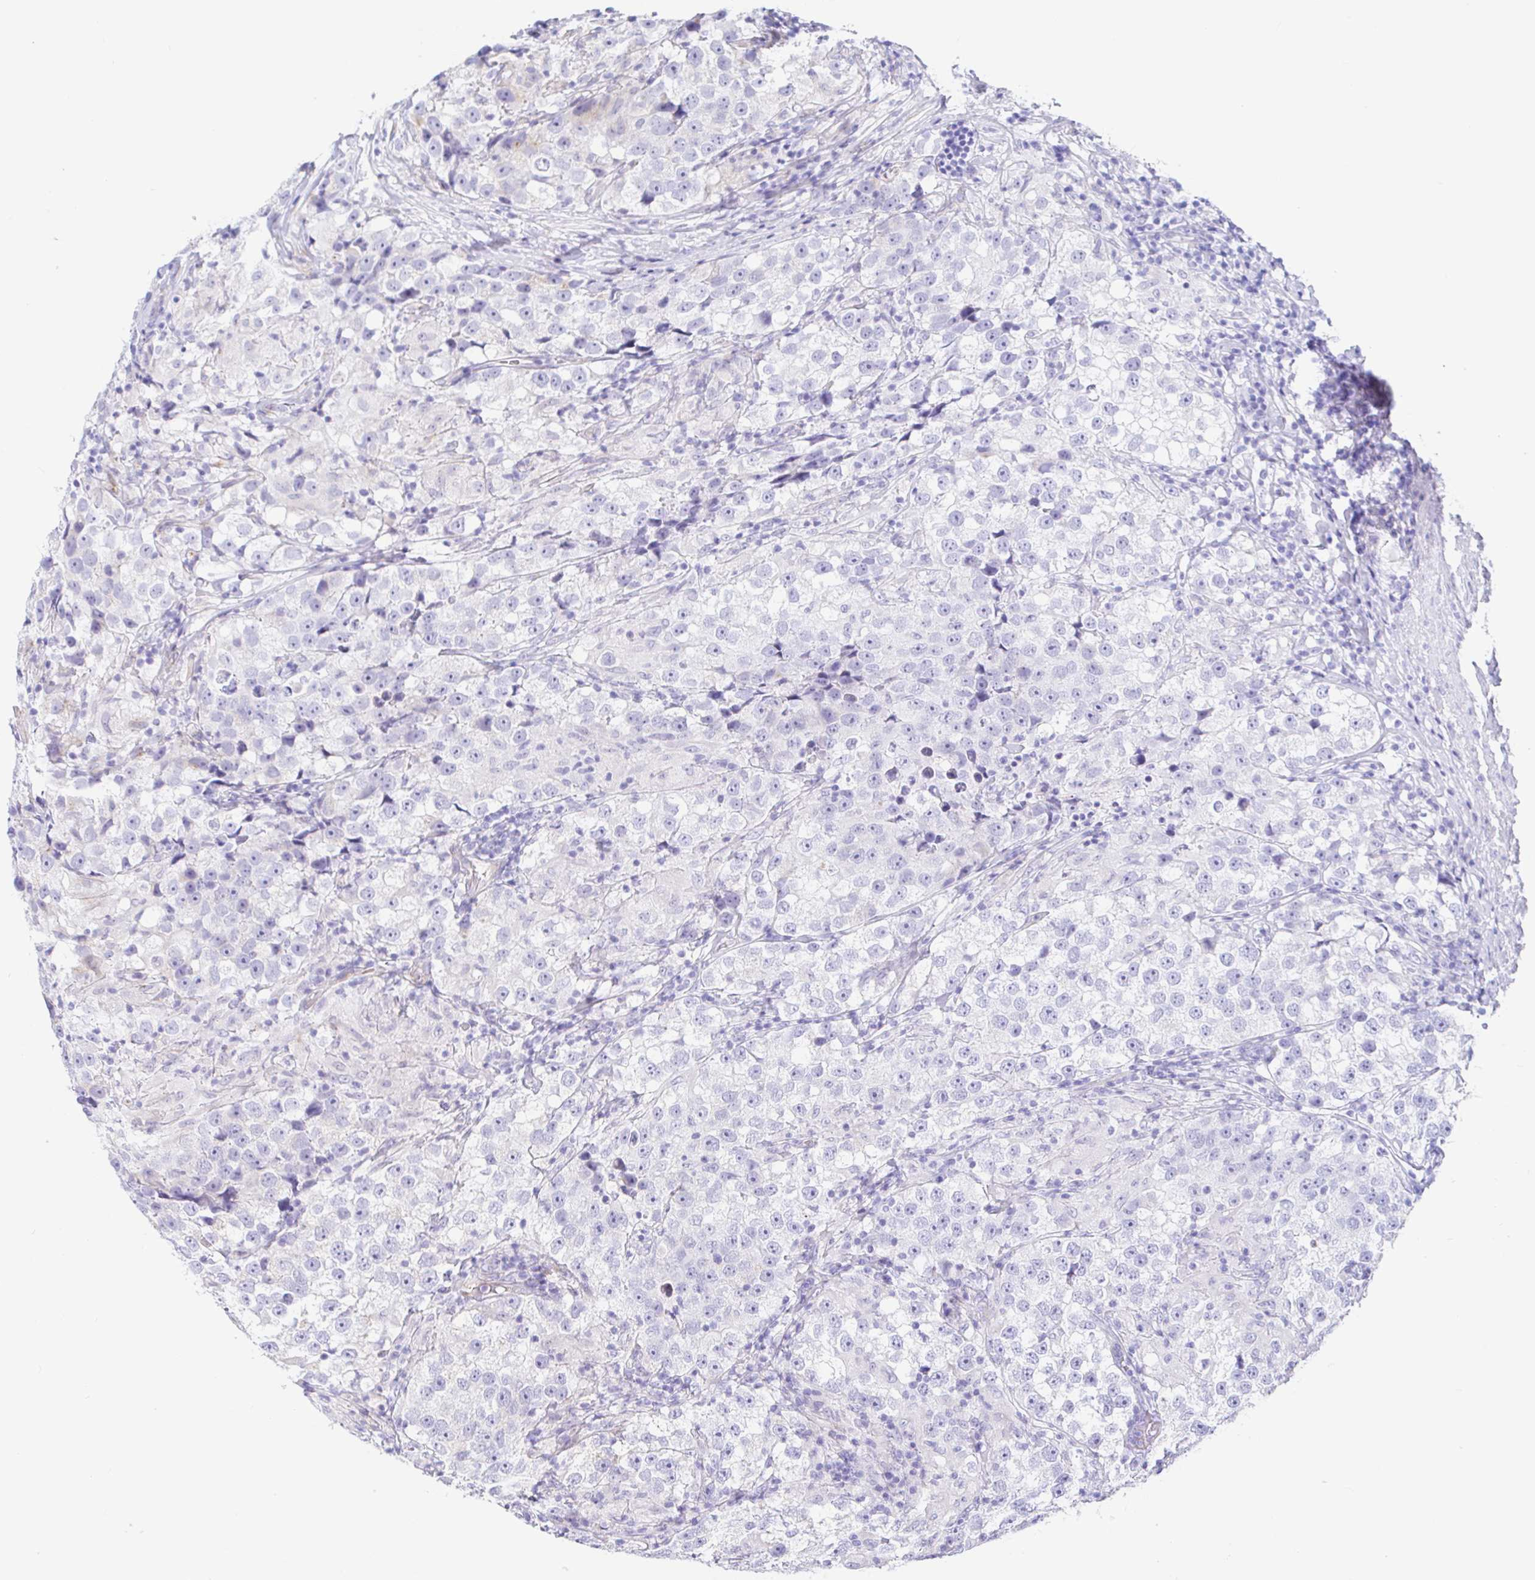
{"staining": {"intensity": "negative", "quantity": "none", "location": "none"}, "tissue": "testis cancer", "cell_type": "Tumor cells", "image_type": "cancer", "snomed": [{"axis": "morphology", "description": "Seminoma, NOS"}, {"axis": "topography", "description": "Testis"}], "caption": "Human testis cancer stained for a protein using immunohistochemistry shows no positivity in tumor cells.", "gene": "PINLYP", "patient": {"sex": "male", "age": 46}}